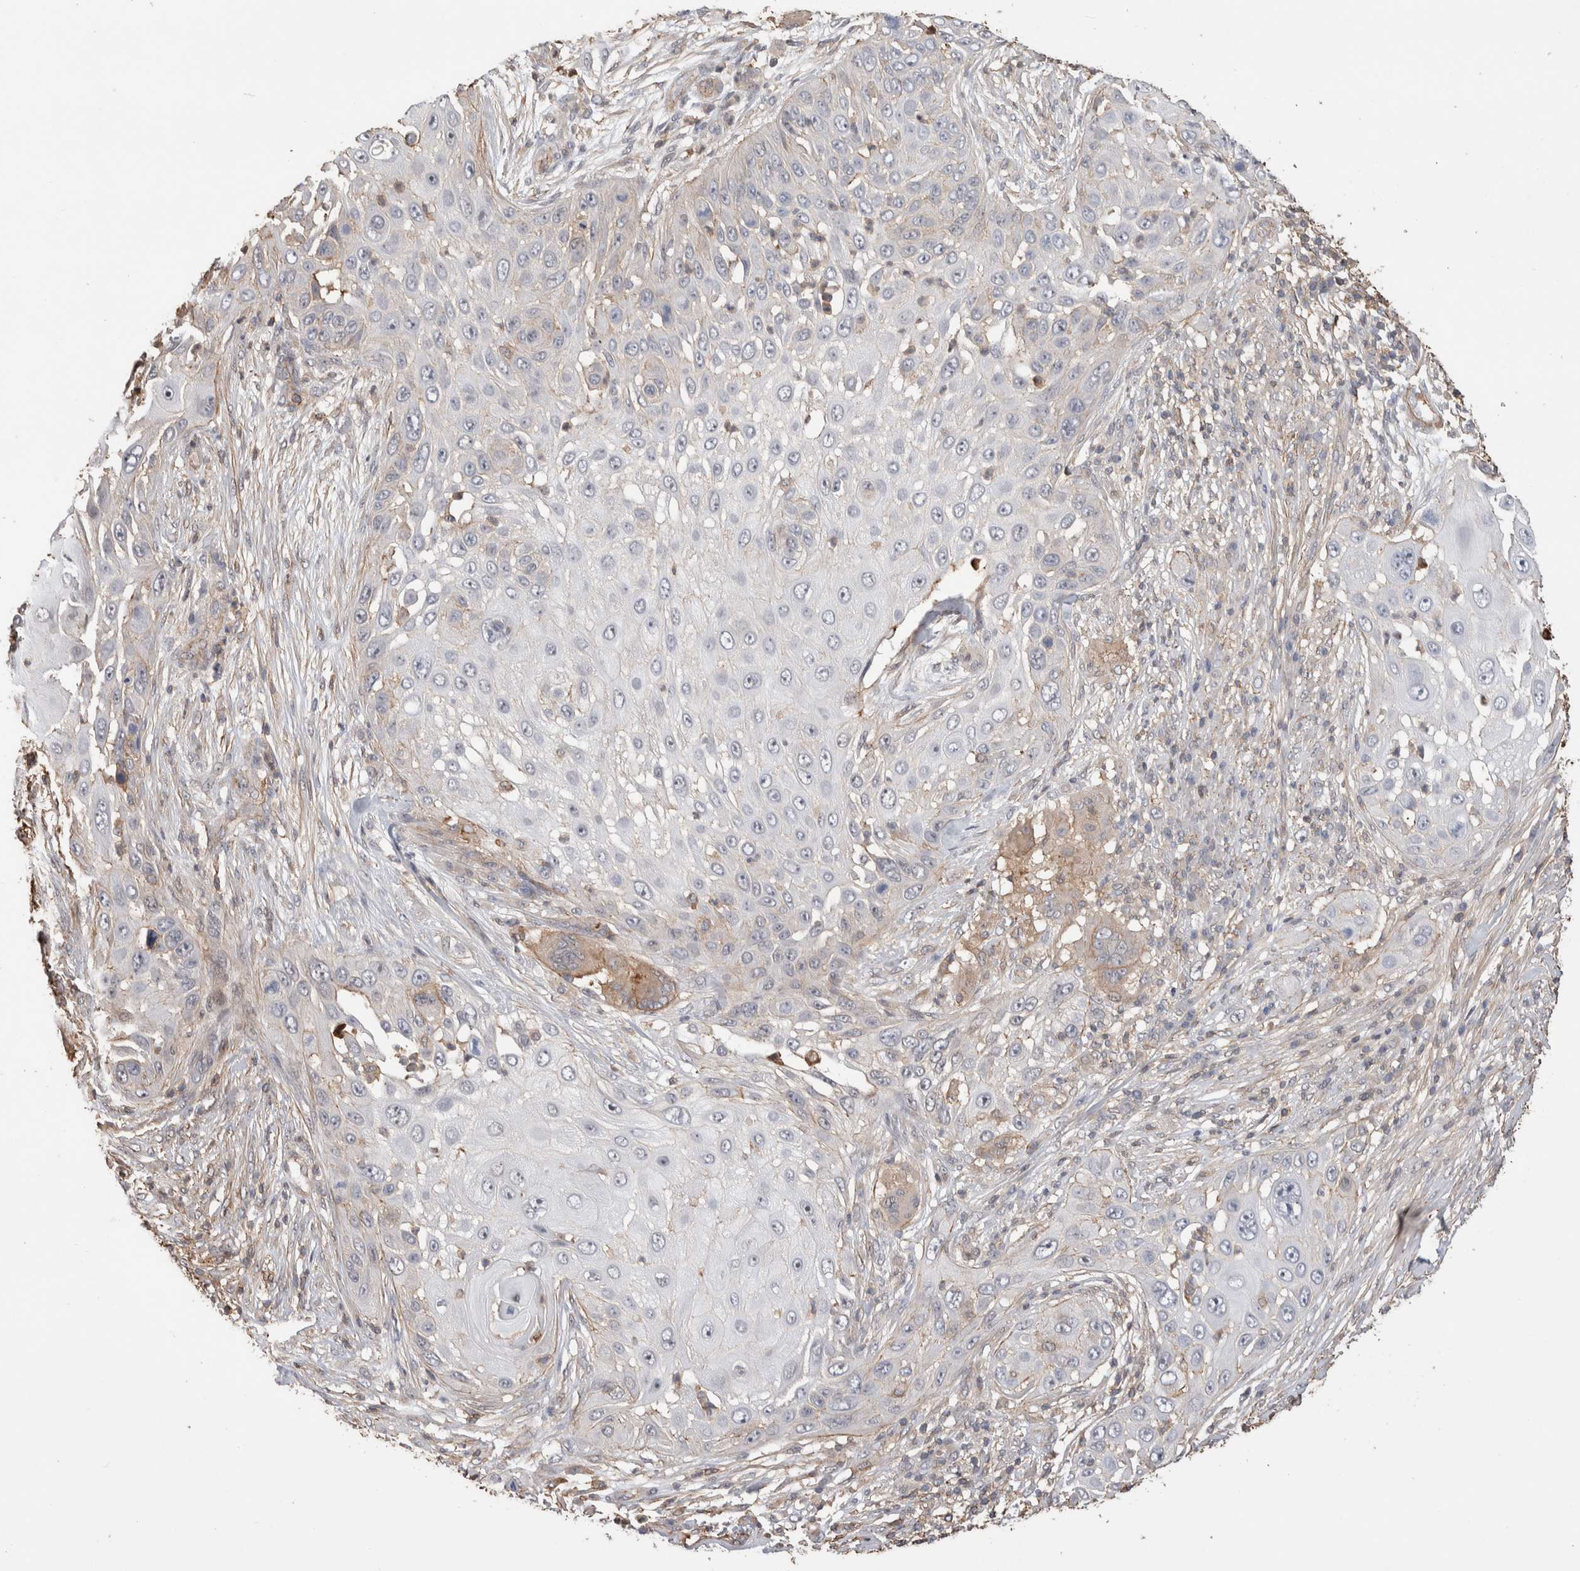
{"staining": {"intensity": "negative", "quantity": "none", "location": "none"}, "tissue": "skin cancer", "cell_type": "Tumor cells", "image_type": "cancer", "snomed": [{"axis": "morphology", "description": "Squamous cell carcinoma, NOS"}, {"axis": "topography", "description": "Skin"}], "caption": "This is a micrograph of IHC staining of skin cancer, which shows no positivity in tumor cells. Nuclei are stained in blue.", "gene": "ZNF704", "patient": {"sex": "female", "age": 44}}